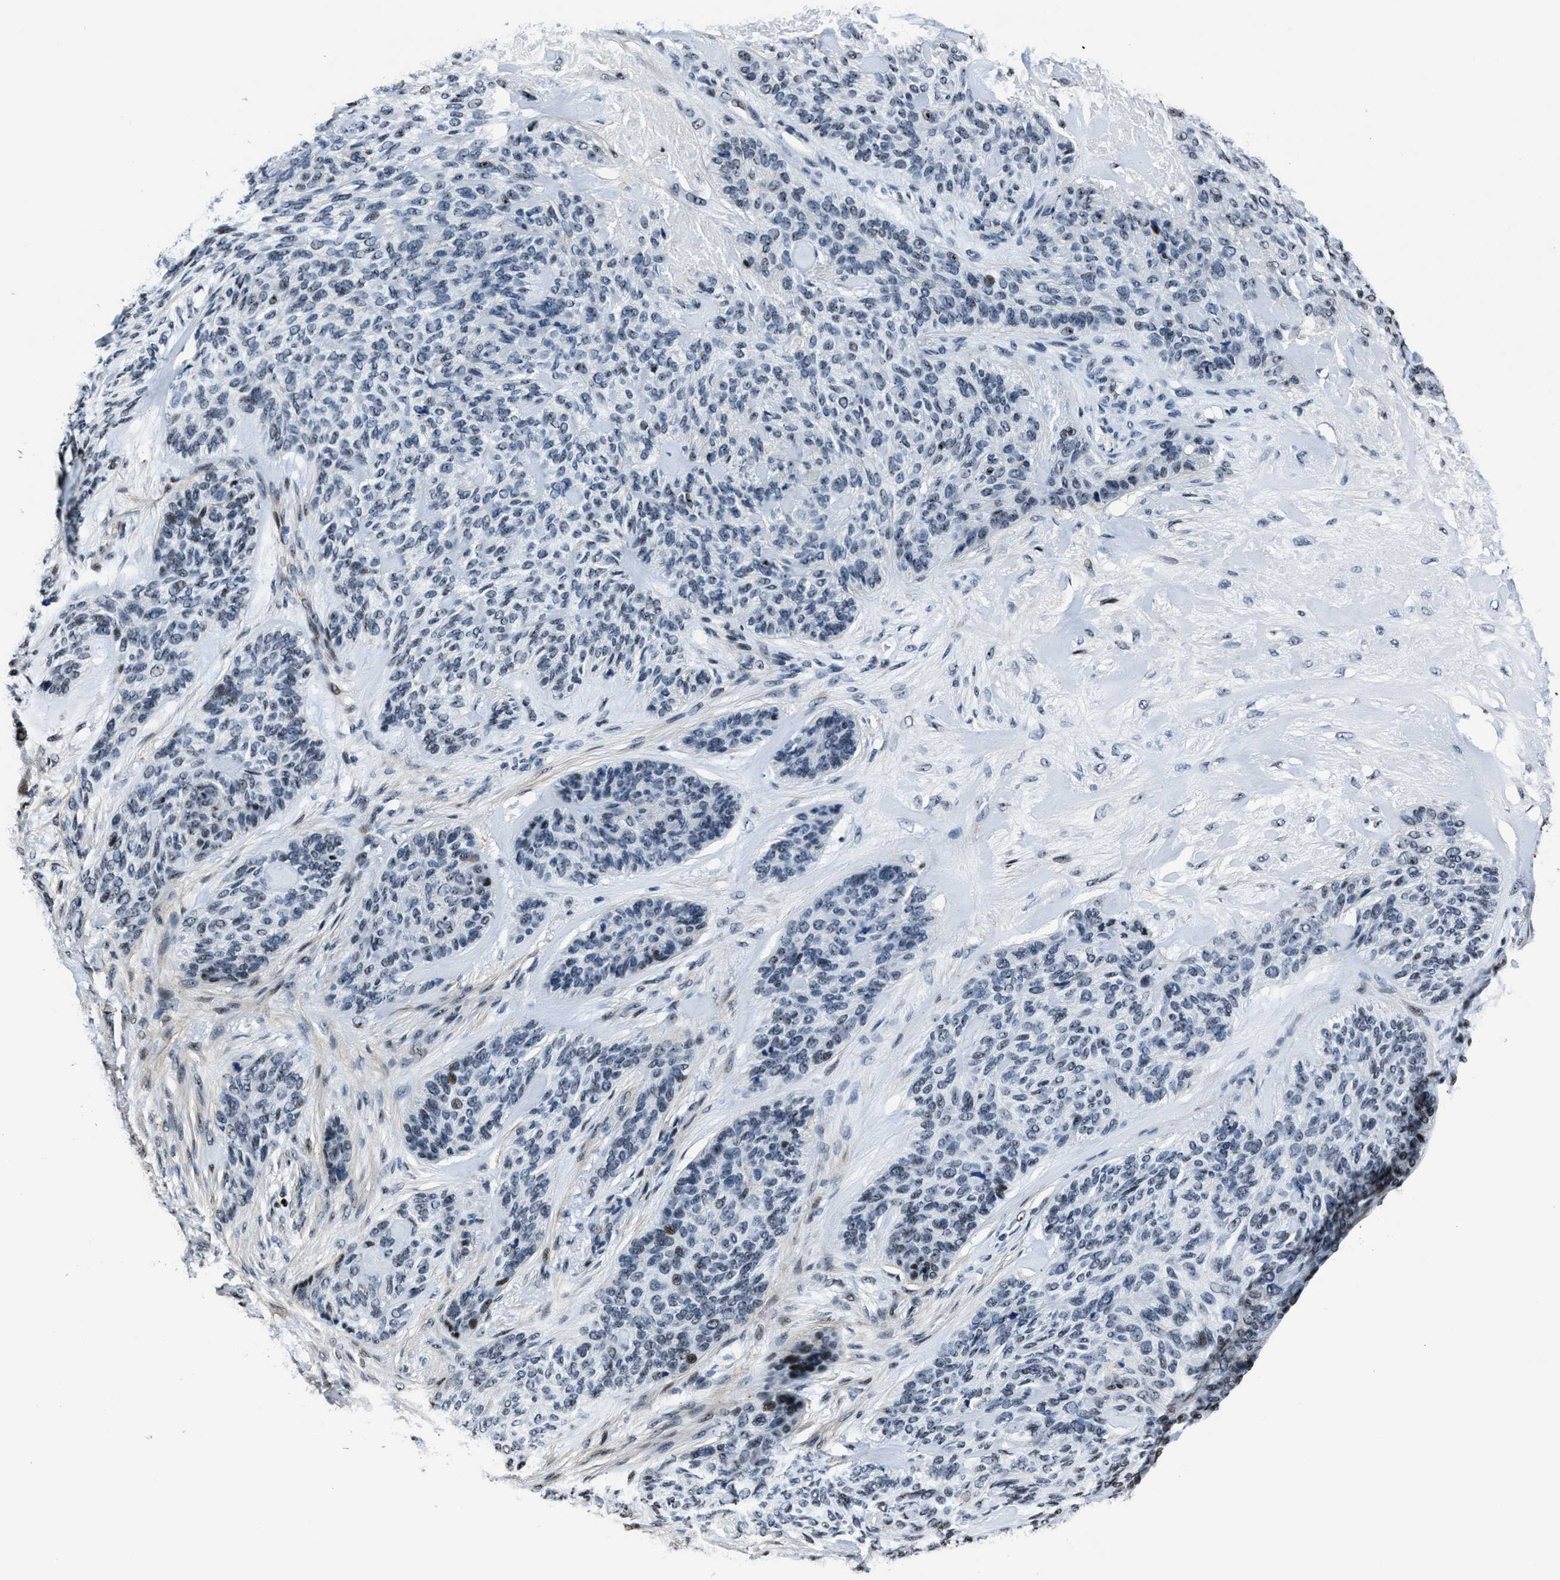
{"staining": {"intensity": "moderate", "quantity": "<25%", "location": "nuclear"}, "tissue": "skin cancer", "cell_type": "Tumor cells", "image_type": "cancer", "snomed": [{"axis": "morphology", "description": "Basal cell carcinoma"}, {"axis": "topography", "description": "Skin"}], "caption": "The immunohistochemical stain labels moderate nuclear expression in tumor cells of skin cancer (basal cell carcinoma) tissue. Immunohistochemistry stains the protein of interest in brown and the nuclei are stained blue.", "gene": "PPIE", "patient": {"sex": "male", "age": 55}}